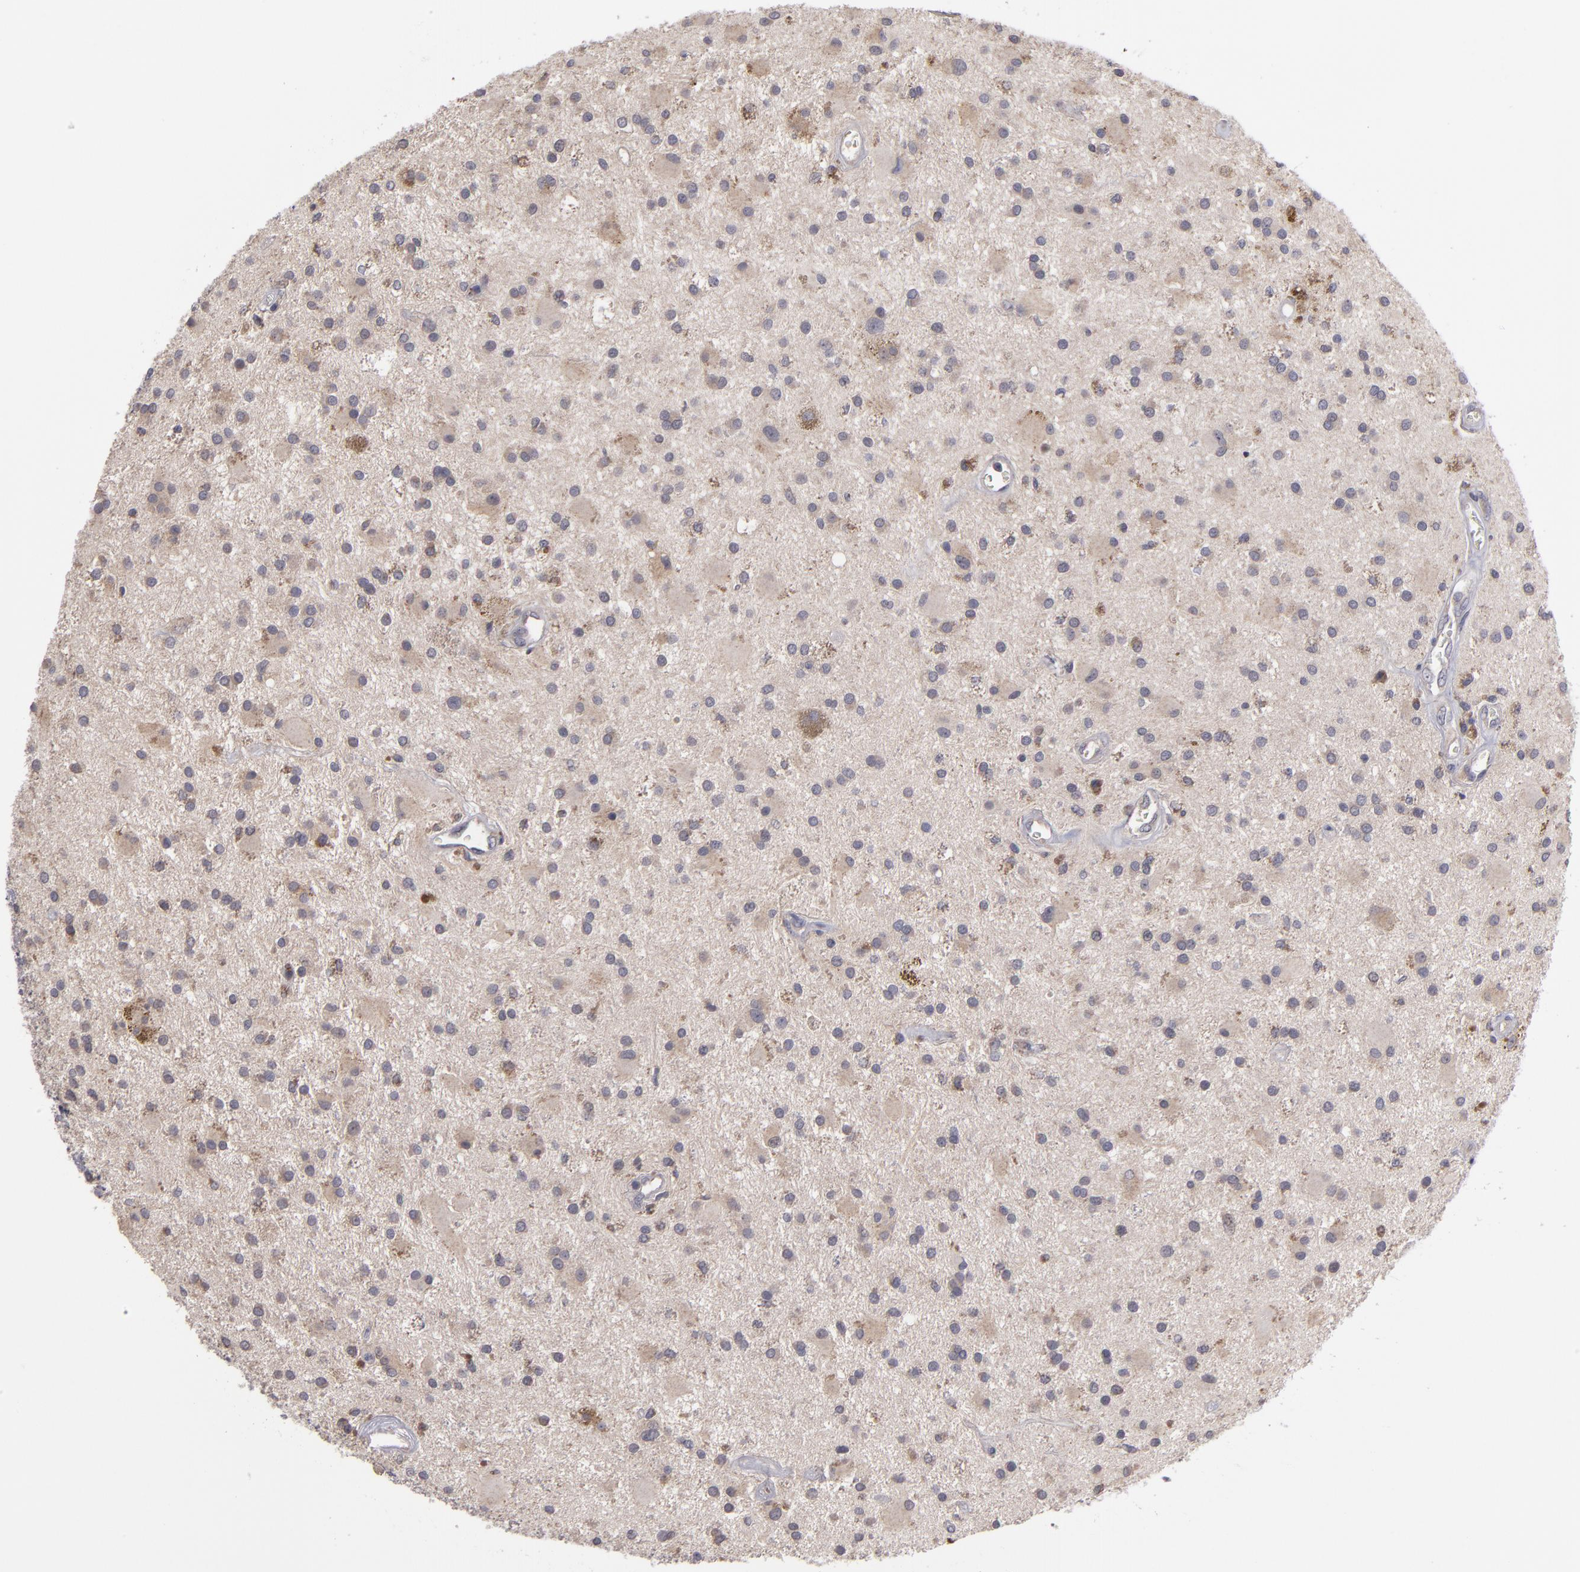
{"staining": {"intensity": "weak", "quantity": "<25%", "location": "cytoplasmic/membranous"}, "tissue": "glioma", "cell_type": "Tumor cells", "image_type": "cancer", "snomed": [{"axis": "morphology", "description": "Glioma, malignant, Low grade"}, {"axis": "topography", "description": "Brain"}], "caption": "An IHC image of malignant glioma (low-grade) is shown. There is no staining in tumor cells of malignant glioma (low-grade). (DAB (3,3'-diaminobenzidine) immunohistochemistry (IHC), high magnification).", "gene": "MMP11", "patient": {"sex": "male", "age": 58}}